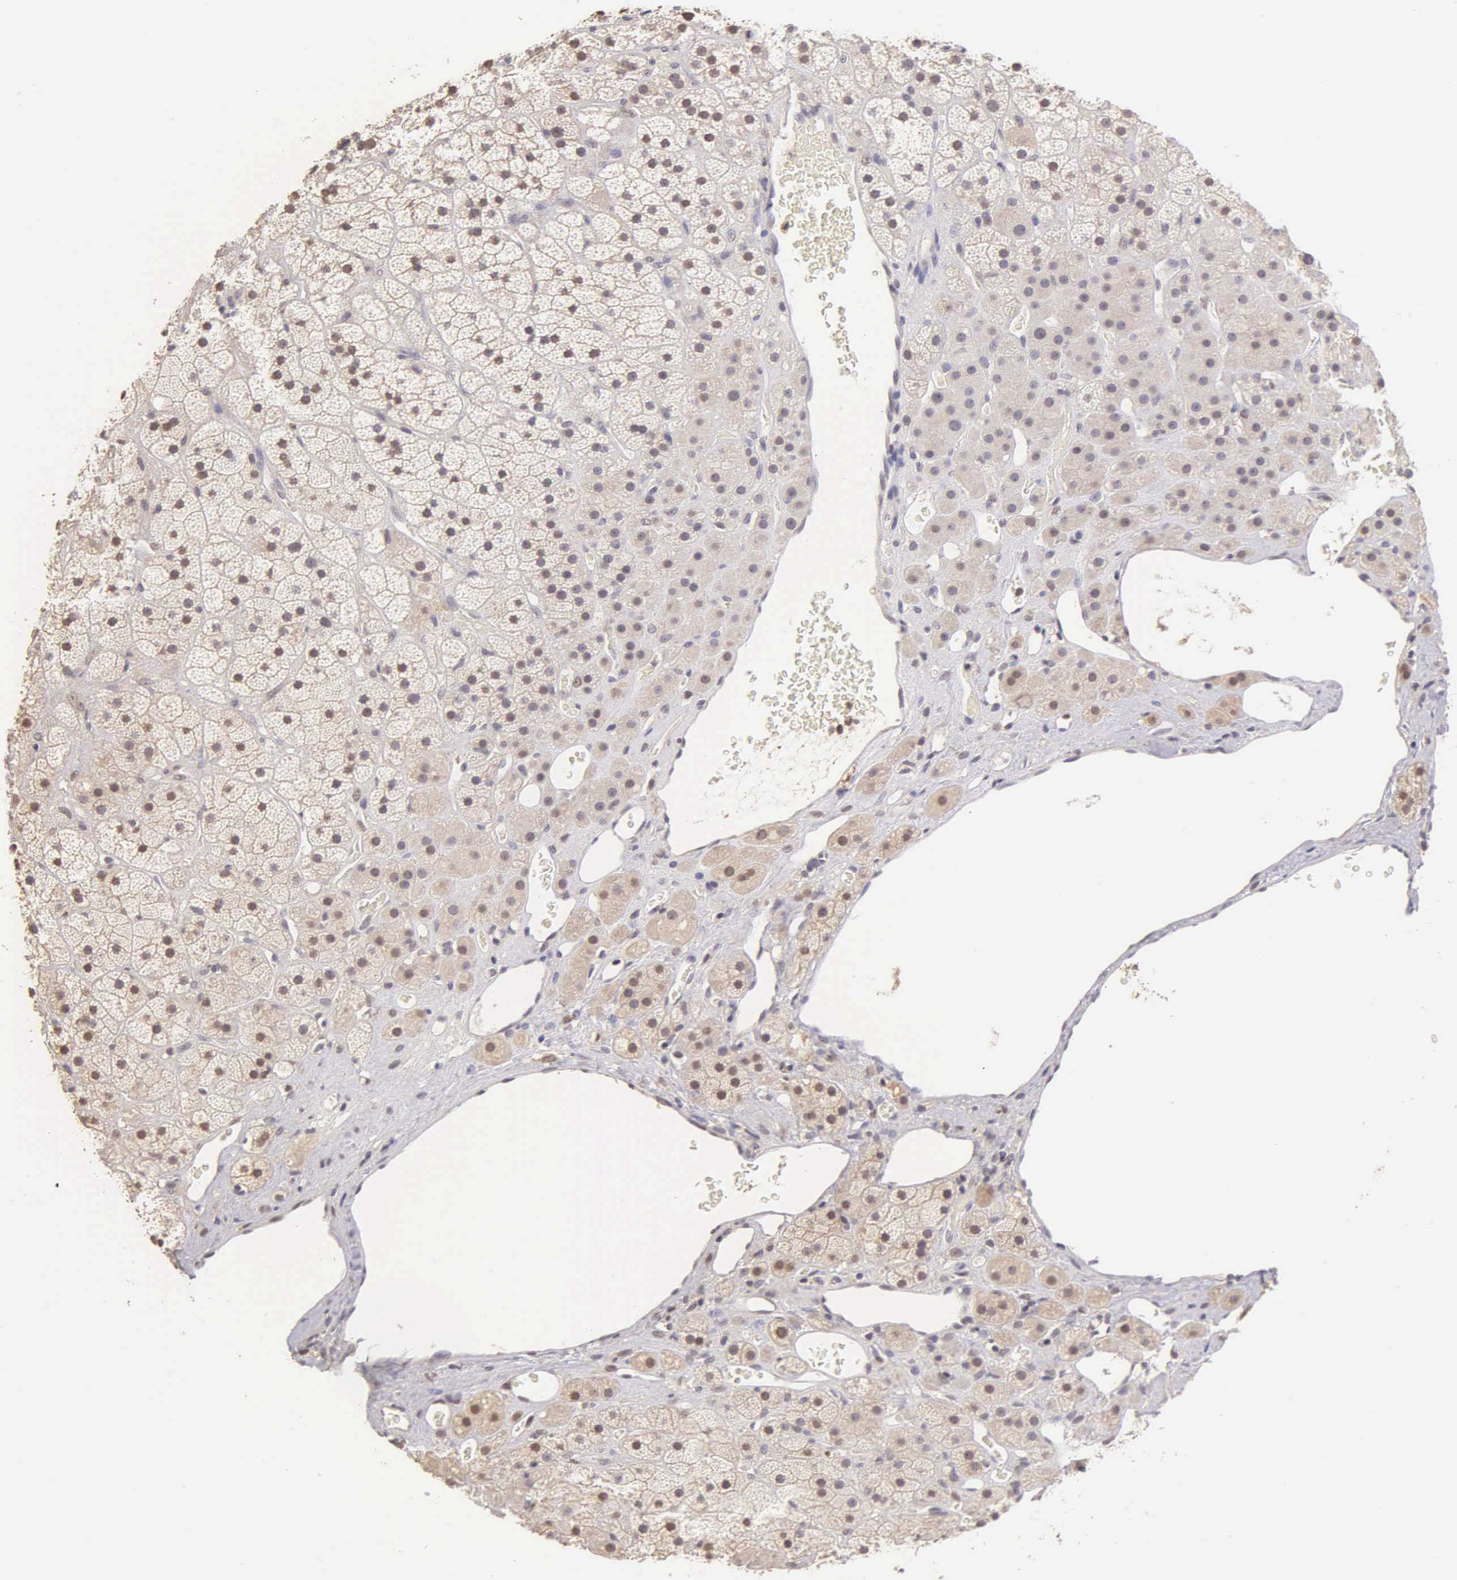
{"staining": {"intensity": "weak", "quantity": "25%-75%", "location": "cytoplasmic/membranous,nuclear"}, "tissue": "adrenal gland", "cell_type": "Glandular cells", "image_type": "normal", "snomed": [{"axis": "morphology", "description": "Normal tissue, NOS"}, {"axis": "topography", "description": "Adrenal gland"}], "caption": "Human adrenal gland stained with a brown dye demonstrates weak cytoplasmic/membranous,nuclear positive positivity in about 25%-75% of glandular cells.", "gene": "MKI67", "patient": {"sex": "male", "age": 57}}